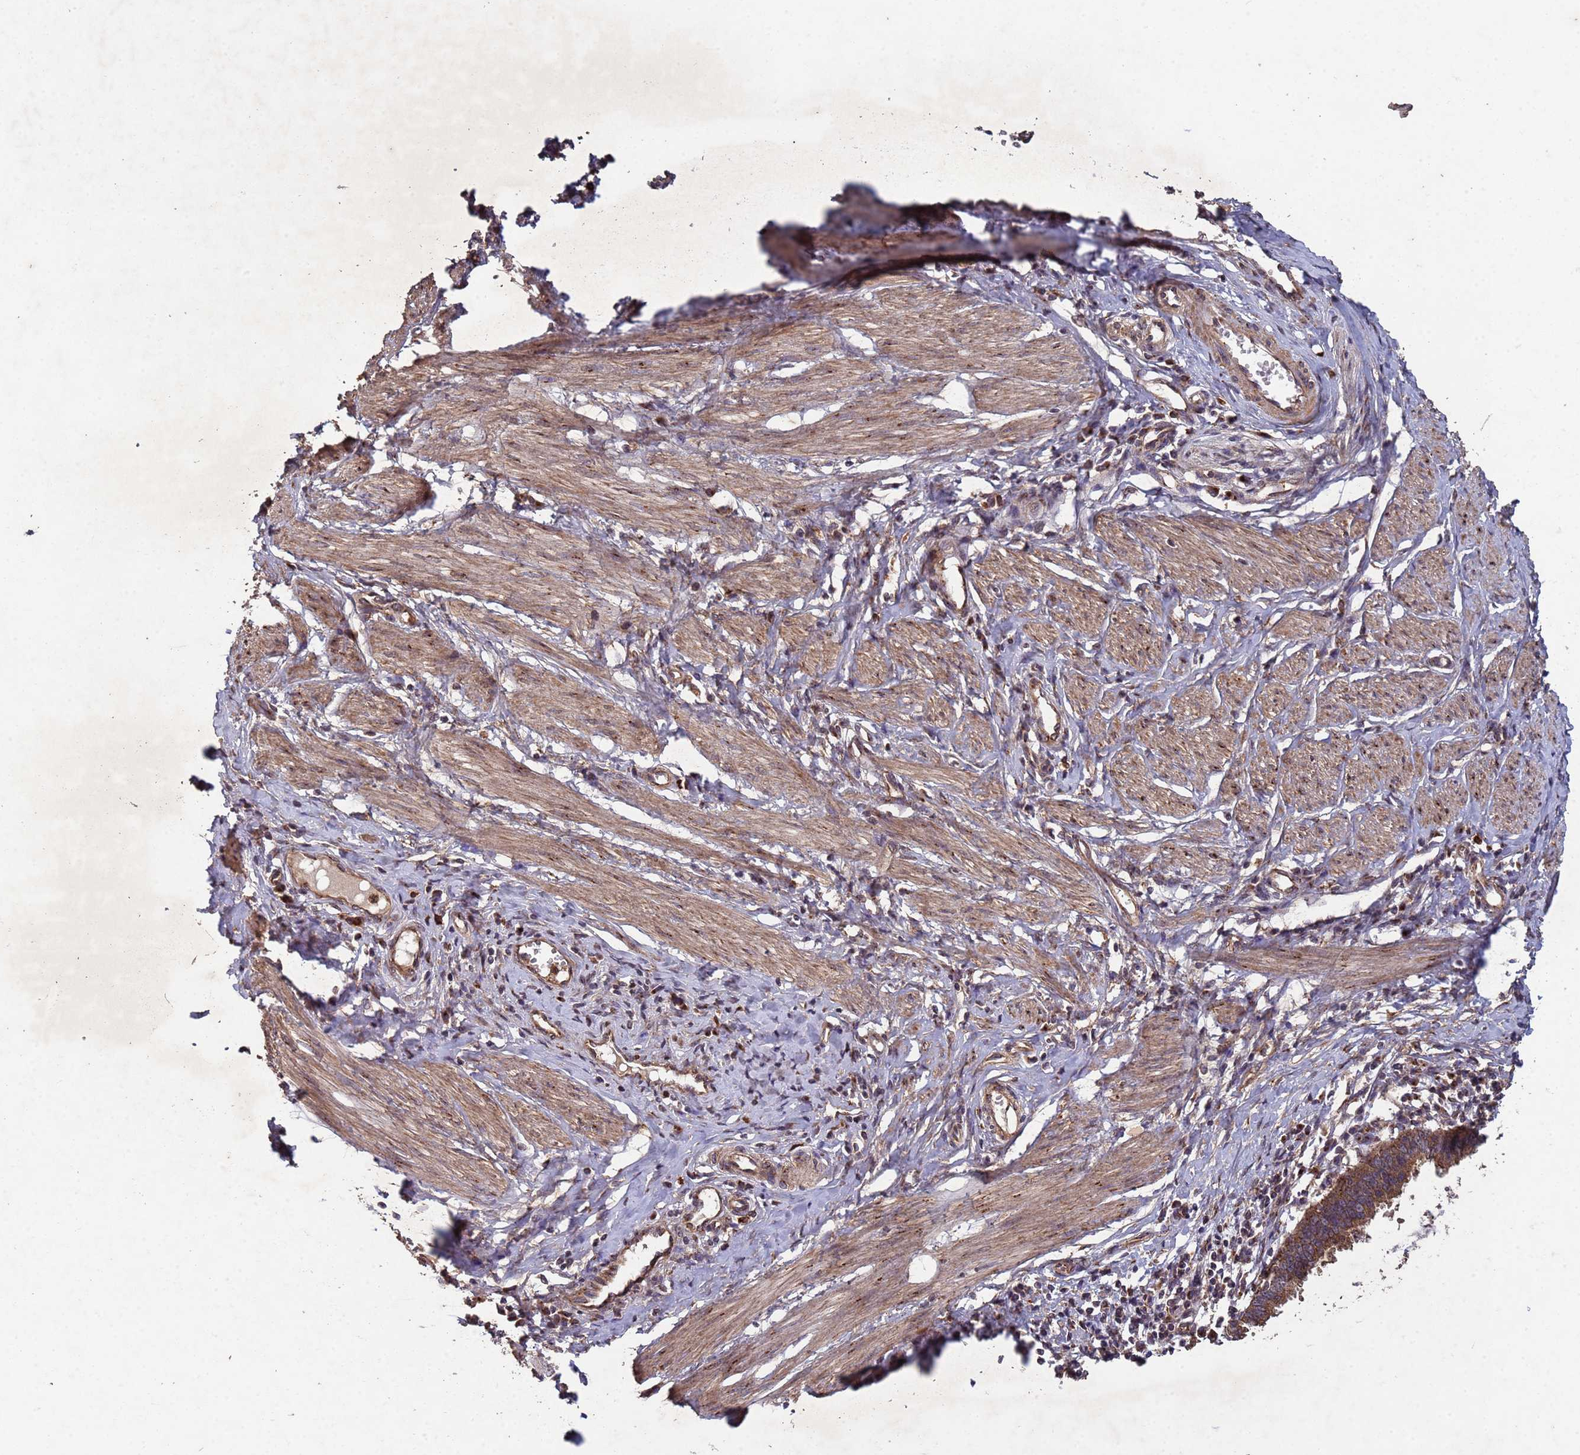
{"staining": {"intensity": "moderate", "quantity": ">75%", "location": "cytoplasmic/membranous"}, "tissue": "cervical cancer", "cell_type": "Tumor cells", "image_type": "cancer", "snomed": [{"axis": "morphology", "description": "Adenocarcinoma, NOS"}, {"axis": "topography", "description": "Cervix"}], "caption": "Brown immunohistochemical staining in cervical cancer (adenocarcinoma) displays moderate cytoplasmic/membranous positivity in approximately >75% of tumor cells.", "gene": "FASTKD1", "patient": {"sex": "female", "age": 36}}